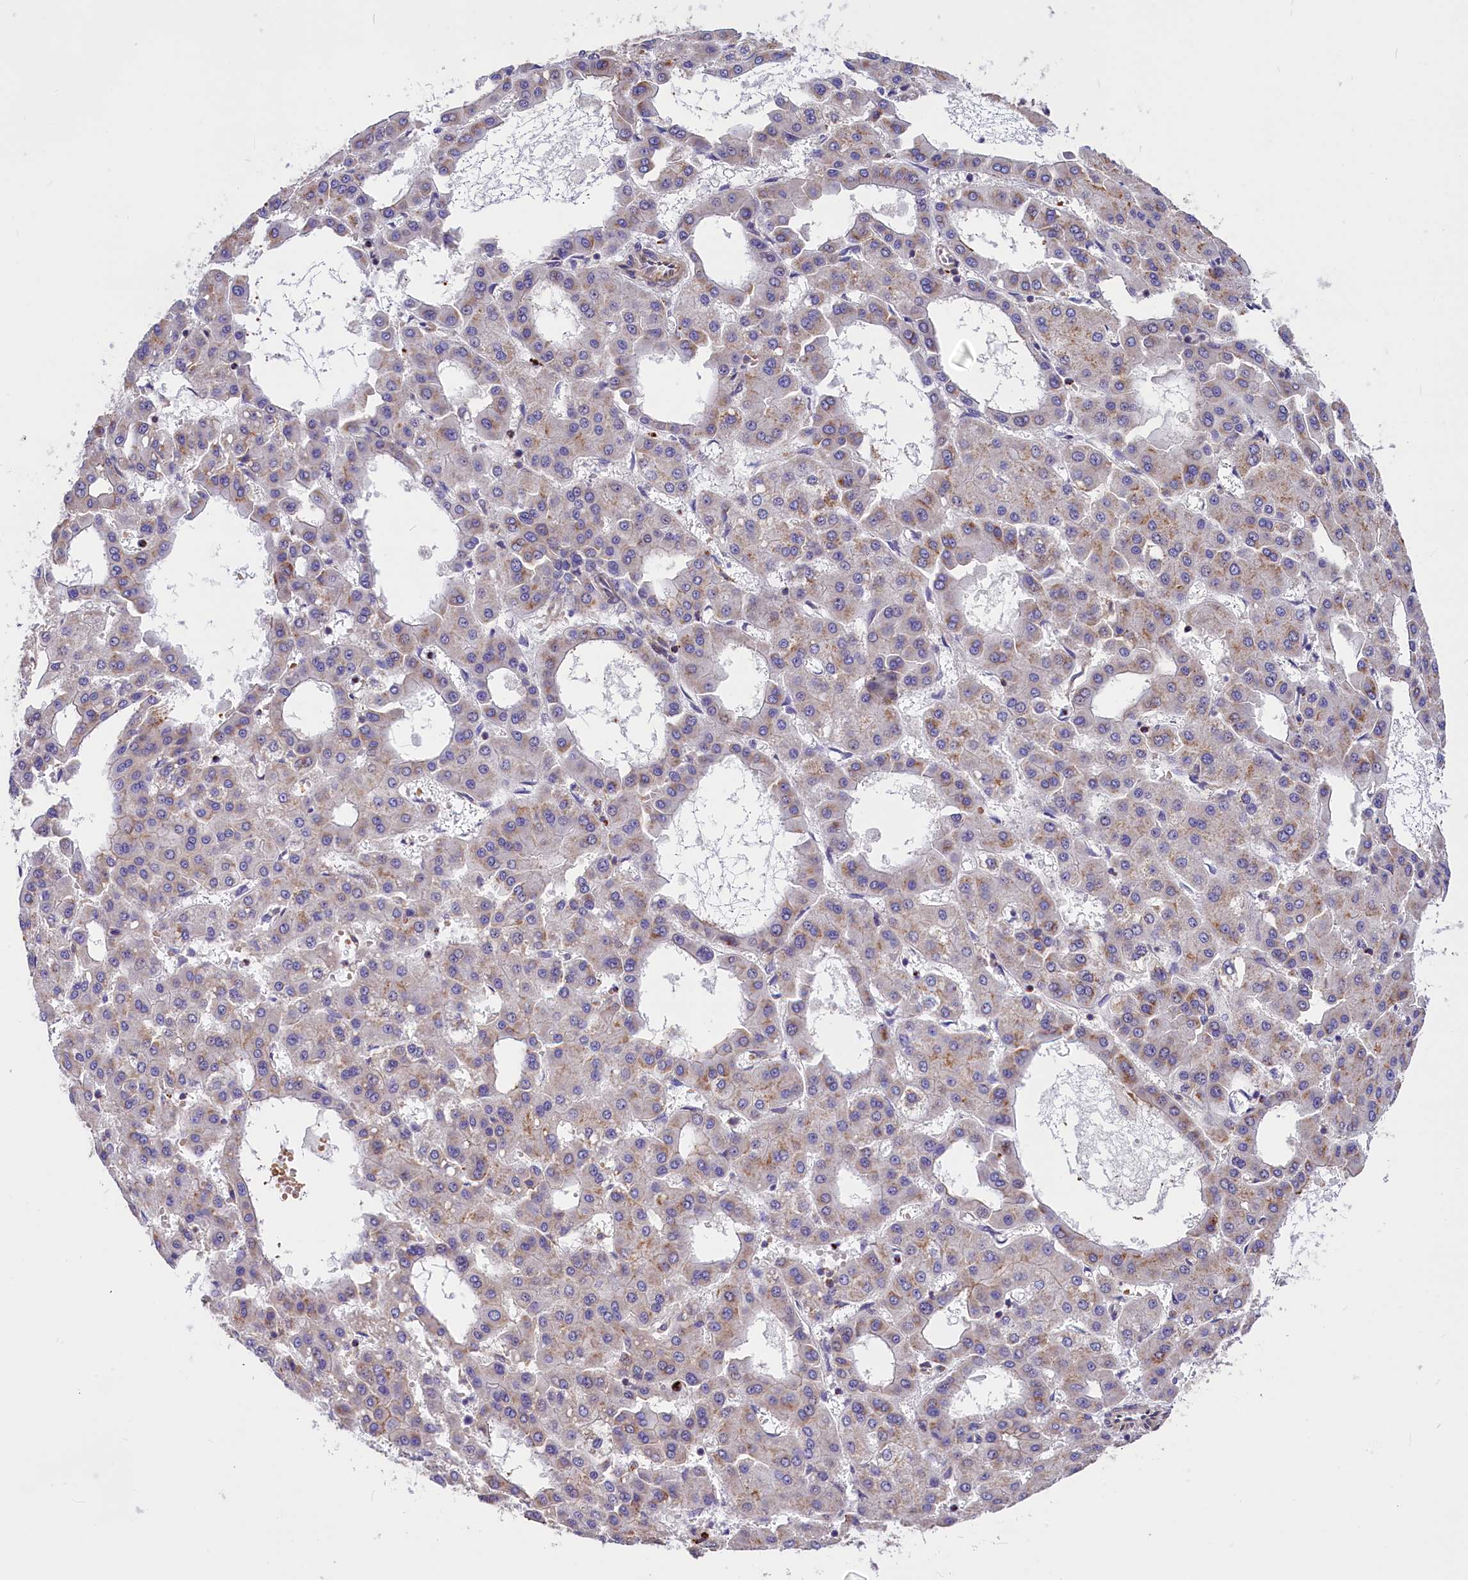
{"staining": {"intensity": "negative", "quantity": "none", "location": "none"}, "tissue": "liver cancer", "cell_type": "Tumor cells", "image_type": "cancer", "snomed": [{"axis": "morphology", "description": "Carcinoma, Hepatocellular, NOS"}, {"axis": "topography", "description": "Liver"}], "caption": "Tumor cells show no significant positivity in liver cancer (hepatocellular carcinoma).", "gene": "MED20", "patient": {"sex": "male", "age": 47}}